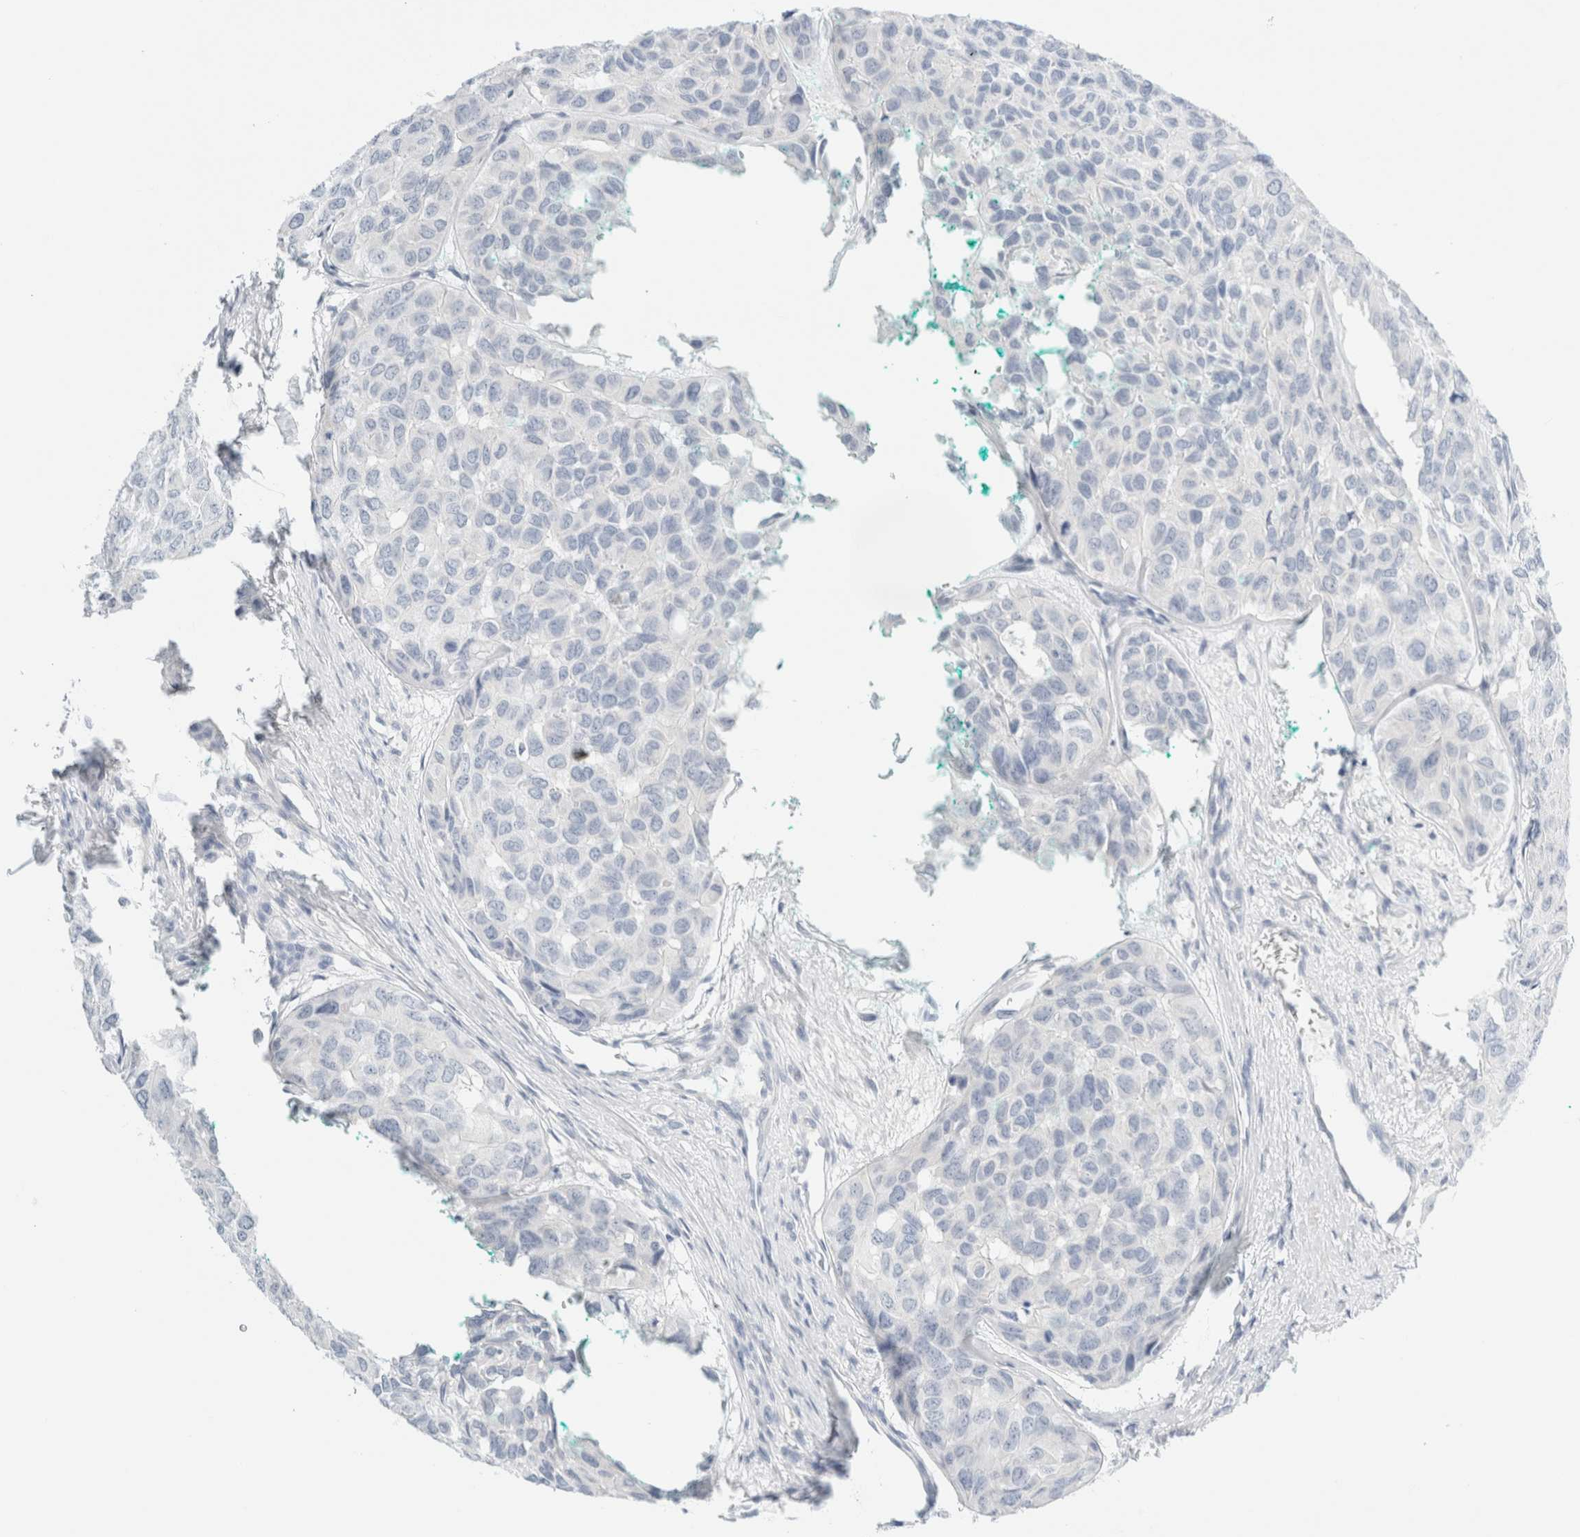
{"staining": {"intensity": "negative", "quantity": "none", "location": "none"}, "tissue": "head and neck cancer", "cell_type": "Tumor cells", "image_type": "cancer", "snomed": [{"axis": "morphology", "description": "Adenocarcinoma, NOS"}, {"axis": "topography", "description": "Salivary gland, NOS"}, {"axis": "topography", "description": "Head-Neck"}], "caption": "Human head and neck cancer (adenocarcinoma) stained for a protein using immunohistochemistry displays no expression in tumor cells.", "gene": "DPYS", "patient": {"sex": "female", "age": 76}}